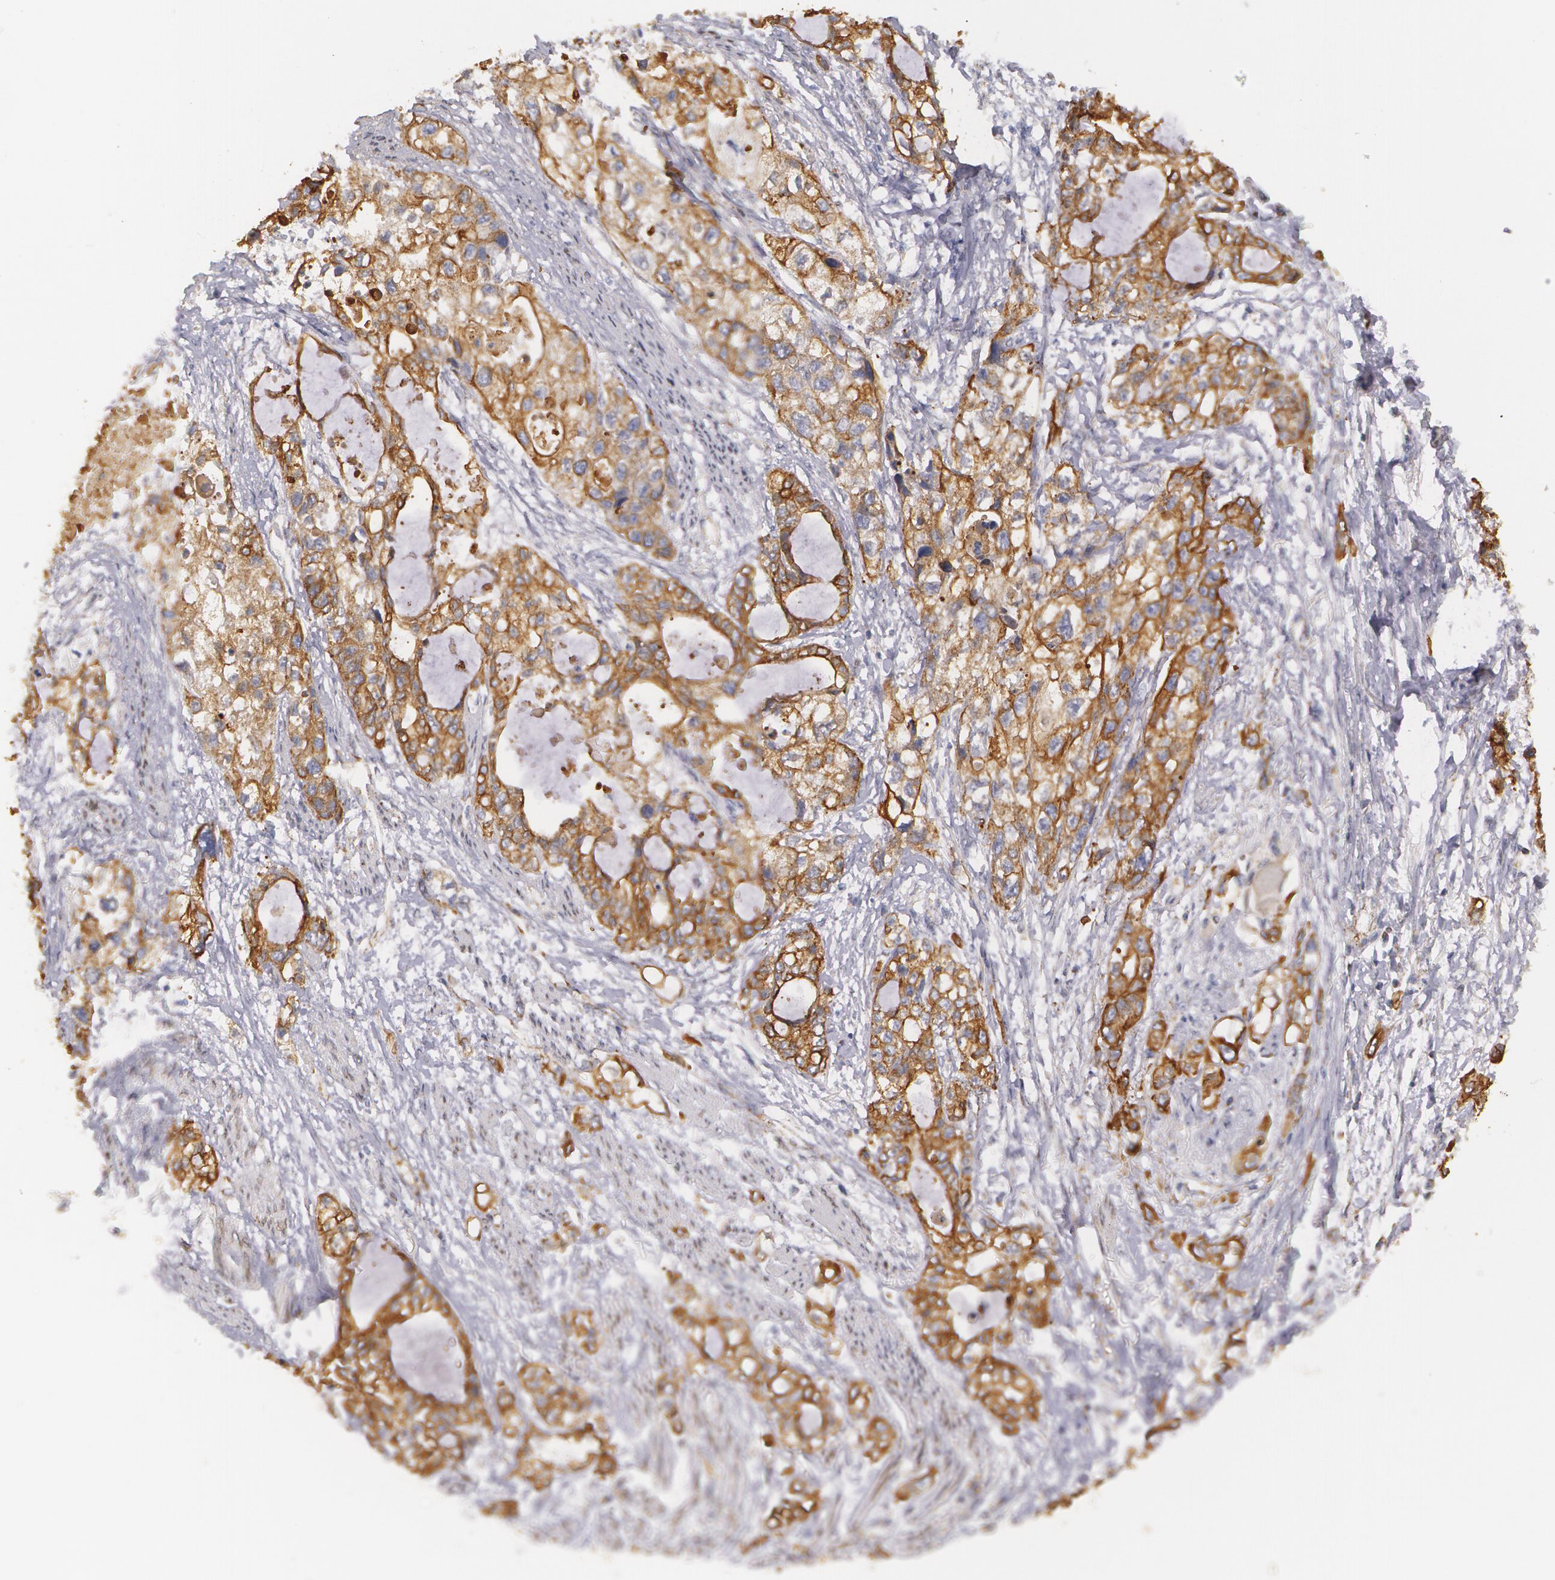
{"staining": {"intensity": "moderate", "quantity": ">75%", "location": "cytoplasmic/membranous"}, "tissue": "stomach cancer", "cell_type": "Tumor cells", "image_type": "cancer", "snomed": [{"axis": "morphology", "description": "Adenocarcinoma, NOS"}, {"axis": "topography", "description": "Stomach, upper"}], "caption": "Human adenocarcinoma (stomach) stained for a protein (brown) reveals moderate cytoplasmic/membranous positive staining in approximately >75% of tumor cells.", "gene": "KRT18", "patient": {"sex": "female", "age": 52}}